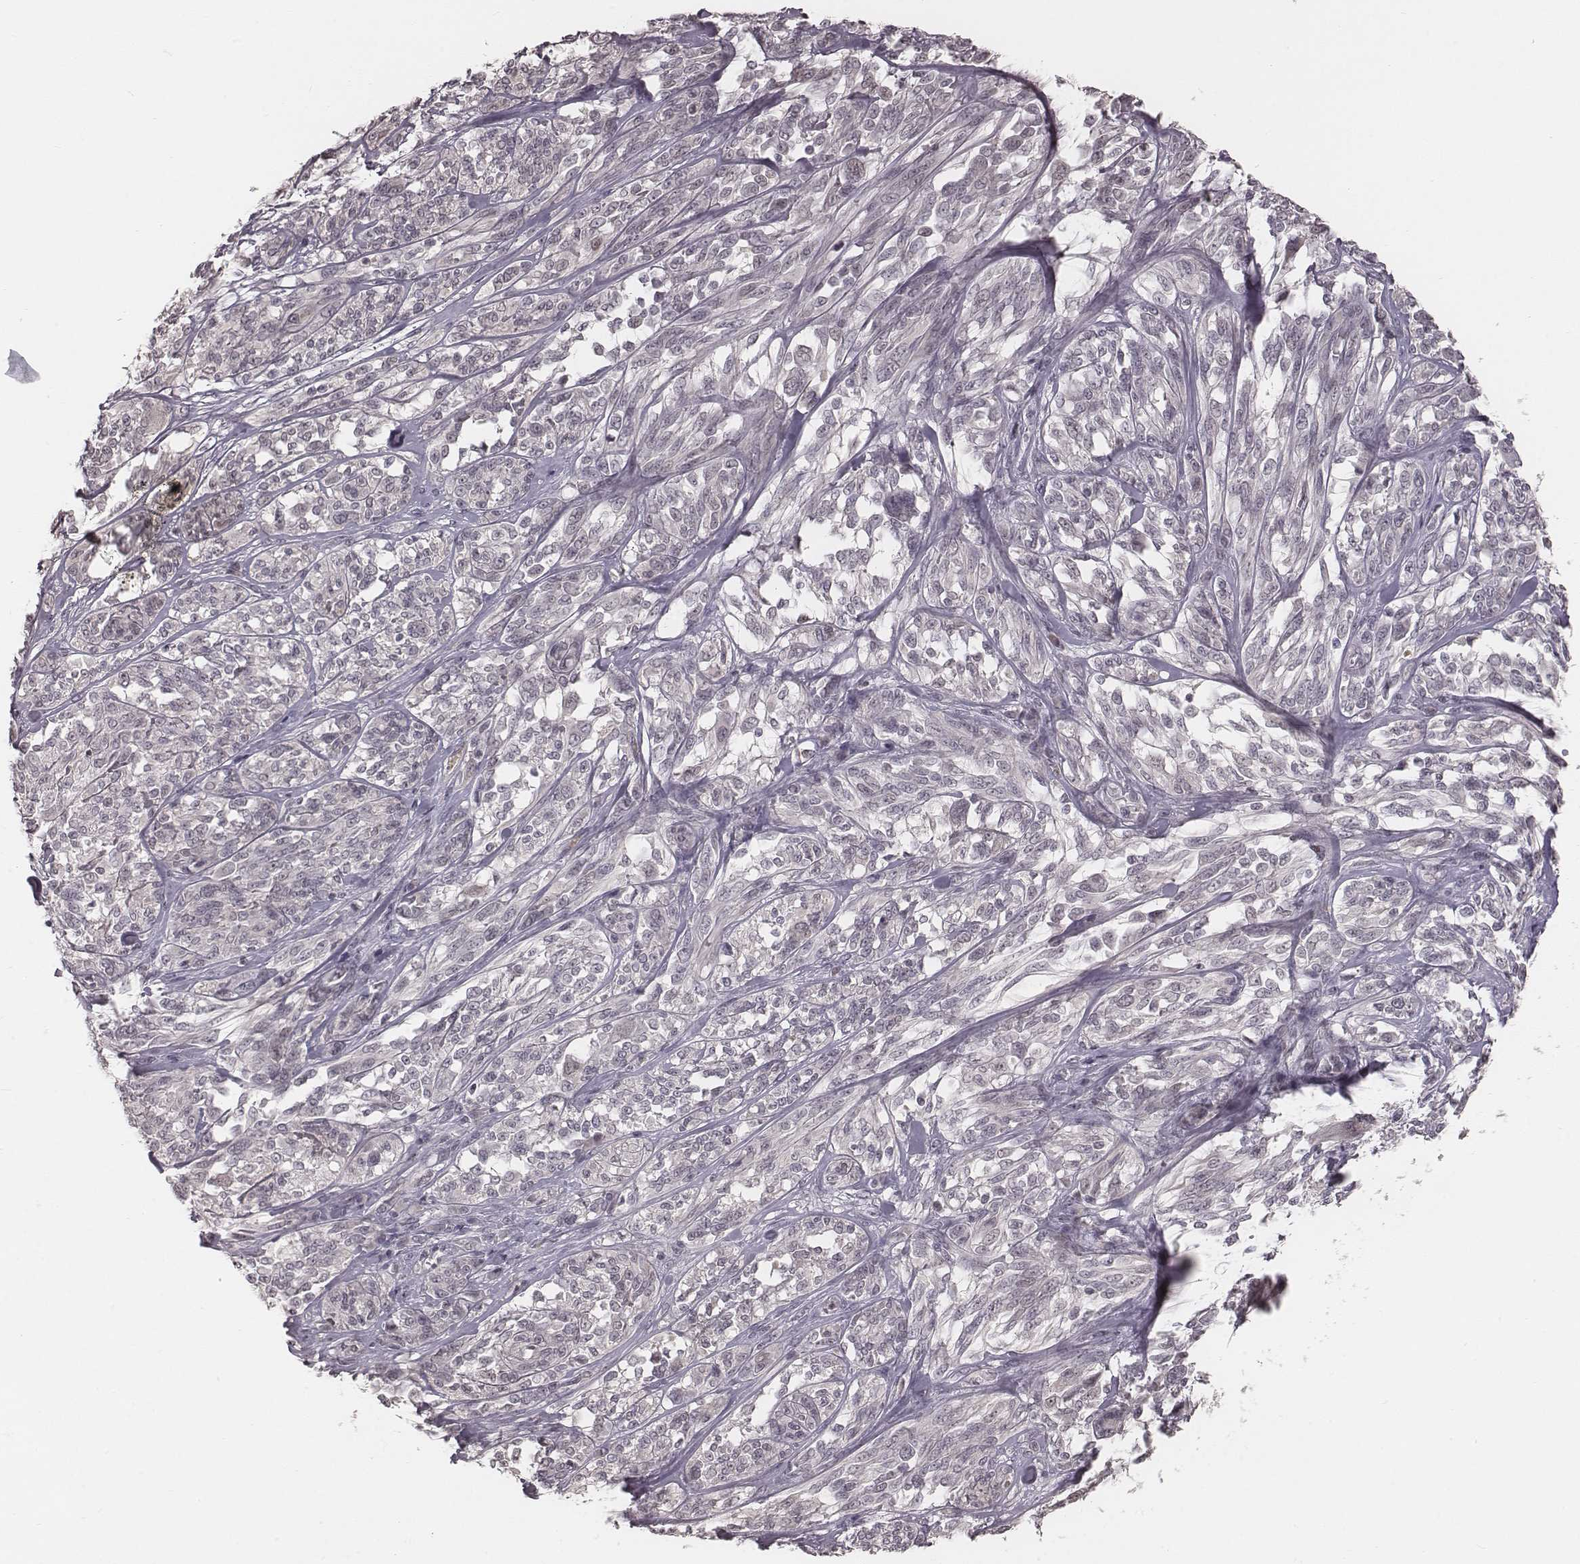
{"staining": {"intensity": "negative", "quantity": "none", "location": "none"}, "tissue": "melanoma", "cell_type": "Tumor cells", "image_type": "cancer", "snomed": [{"axis": "morphology", "description": "Malignant melanoma, NOS"}, {"axis": "topography", "description": "Skin"}], "caption": "A histopathology image of human malignant melanoma is negative for staining in tumor cells.", "gene": "IQCG", "patient": {"sex": "female", "age": 91}}